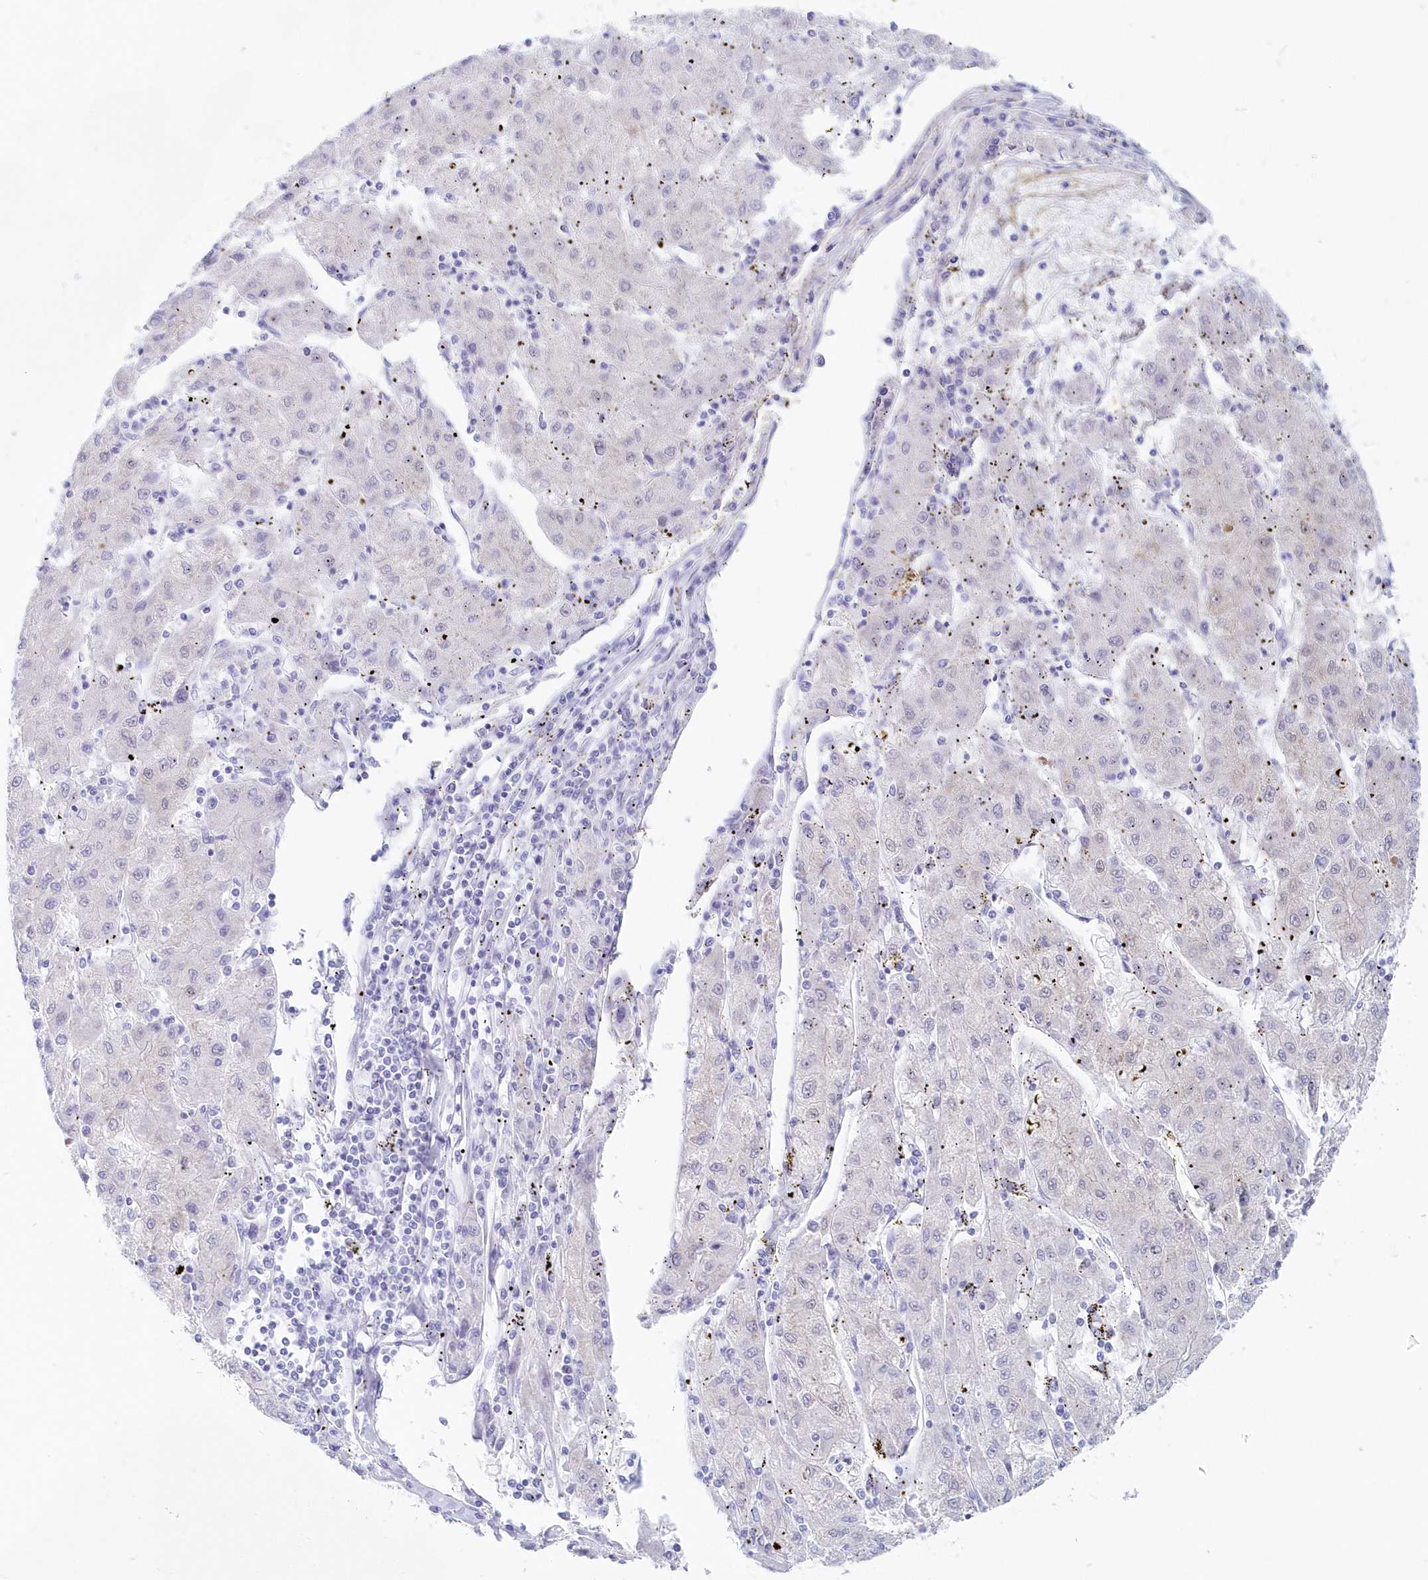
{"staining": {"intensity": "negative", "quantity": "none", "location": "none"}, "tissue": "liver cancer", "cell_type": "Tumor cells", "image_type": "cancer", "snomed": [{"axis": "morphology", "description": "Carcinoma, Hepatocellular, NOS"}, {"axis": "topography", "description": "Liver"}], "caption": "The micrograph displays no significant staining in tumor cells of hepatocellular carcinoma (liver). (Stains: DAB (3,3'-diaminobenzidine) immunohistochemistry with hematoxylin counter stain, Microscopy: brightfield microscopy at high magnification).", "gene": "CSNK1G2", "patient": {"sex": "male", "age": 72}}